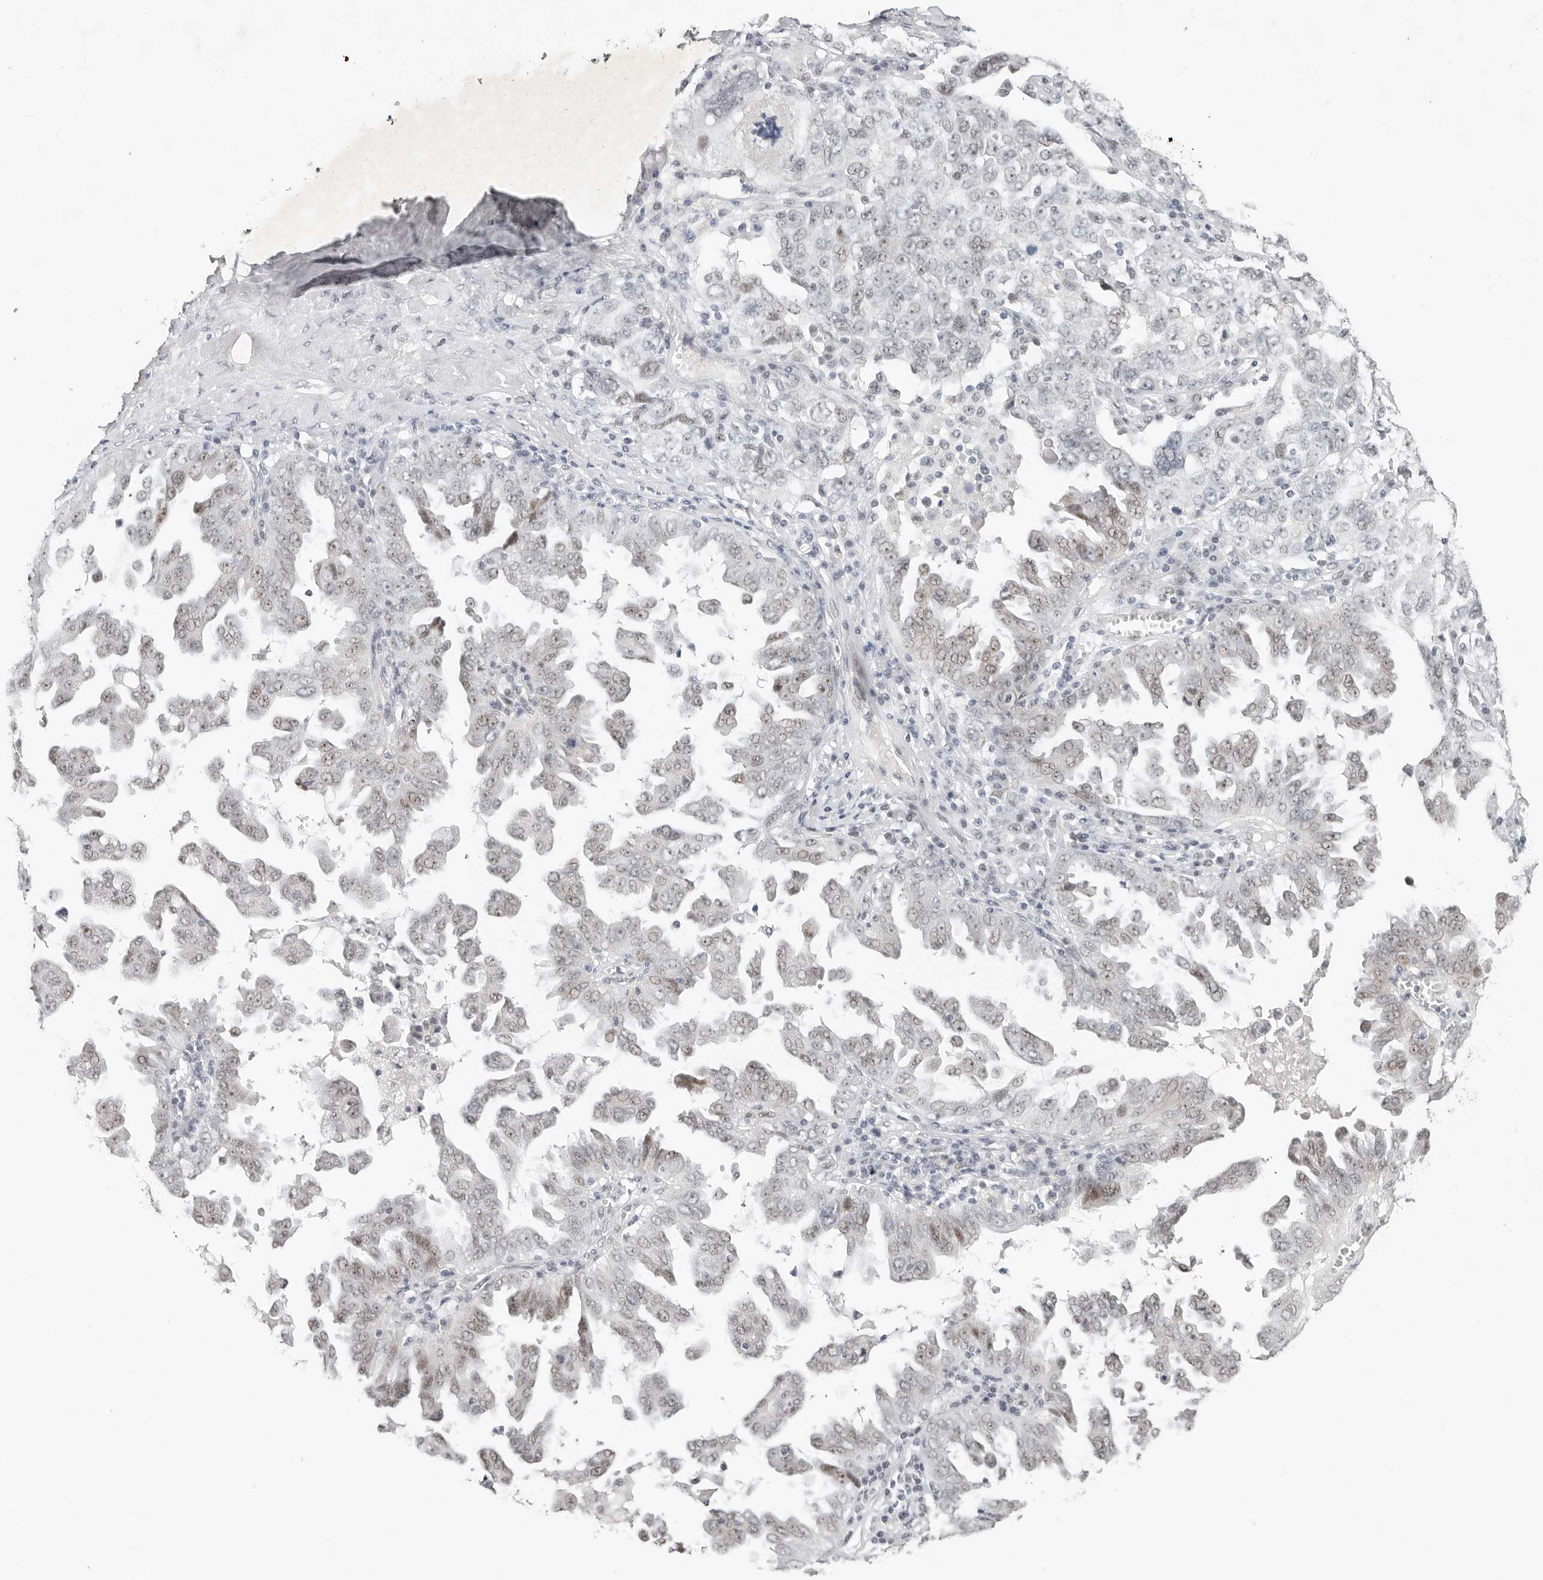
{"staining": {"intensity": "weak", "quantity": "<25%", "location": "nuclear"}, "tissue": "ovarian cancer", "cell_type": "Tumor cells", "image_type": "cancer", "snomed": [{"axis": "morphology", "description": "Carcinoma, endometroid"}, {"axis": "topography", "description": "Ovary"}], "caption": "The photomicrograph displays no significant expression in tumor cells of ovarian cancer (endometroid carcinoma).", "gene": "LARP7", "patient": {"sex": "female", "age": 62}}